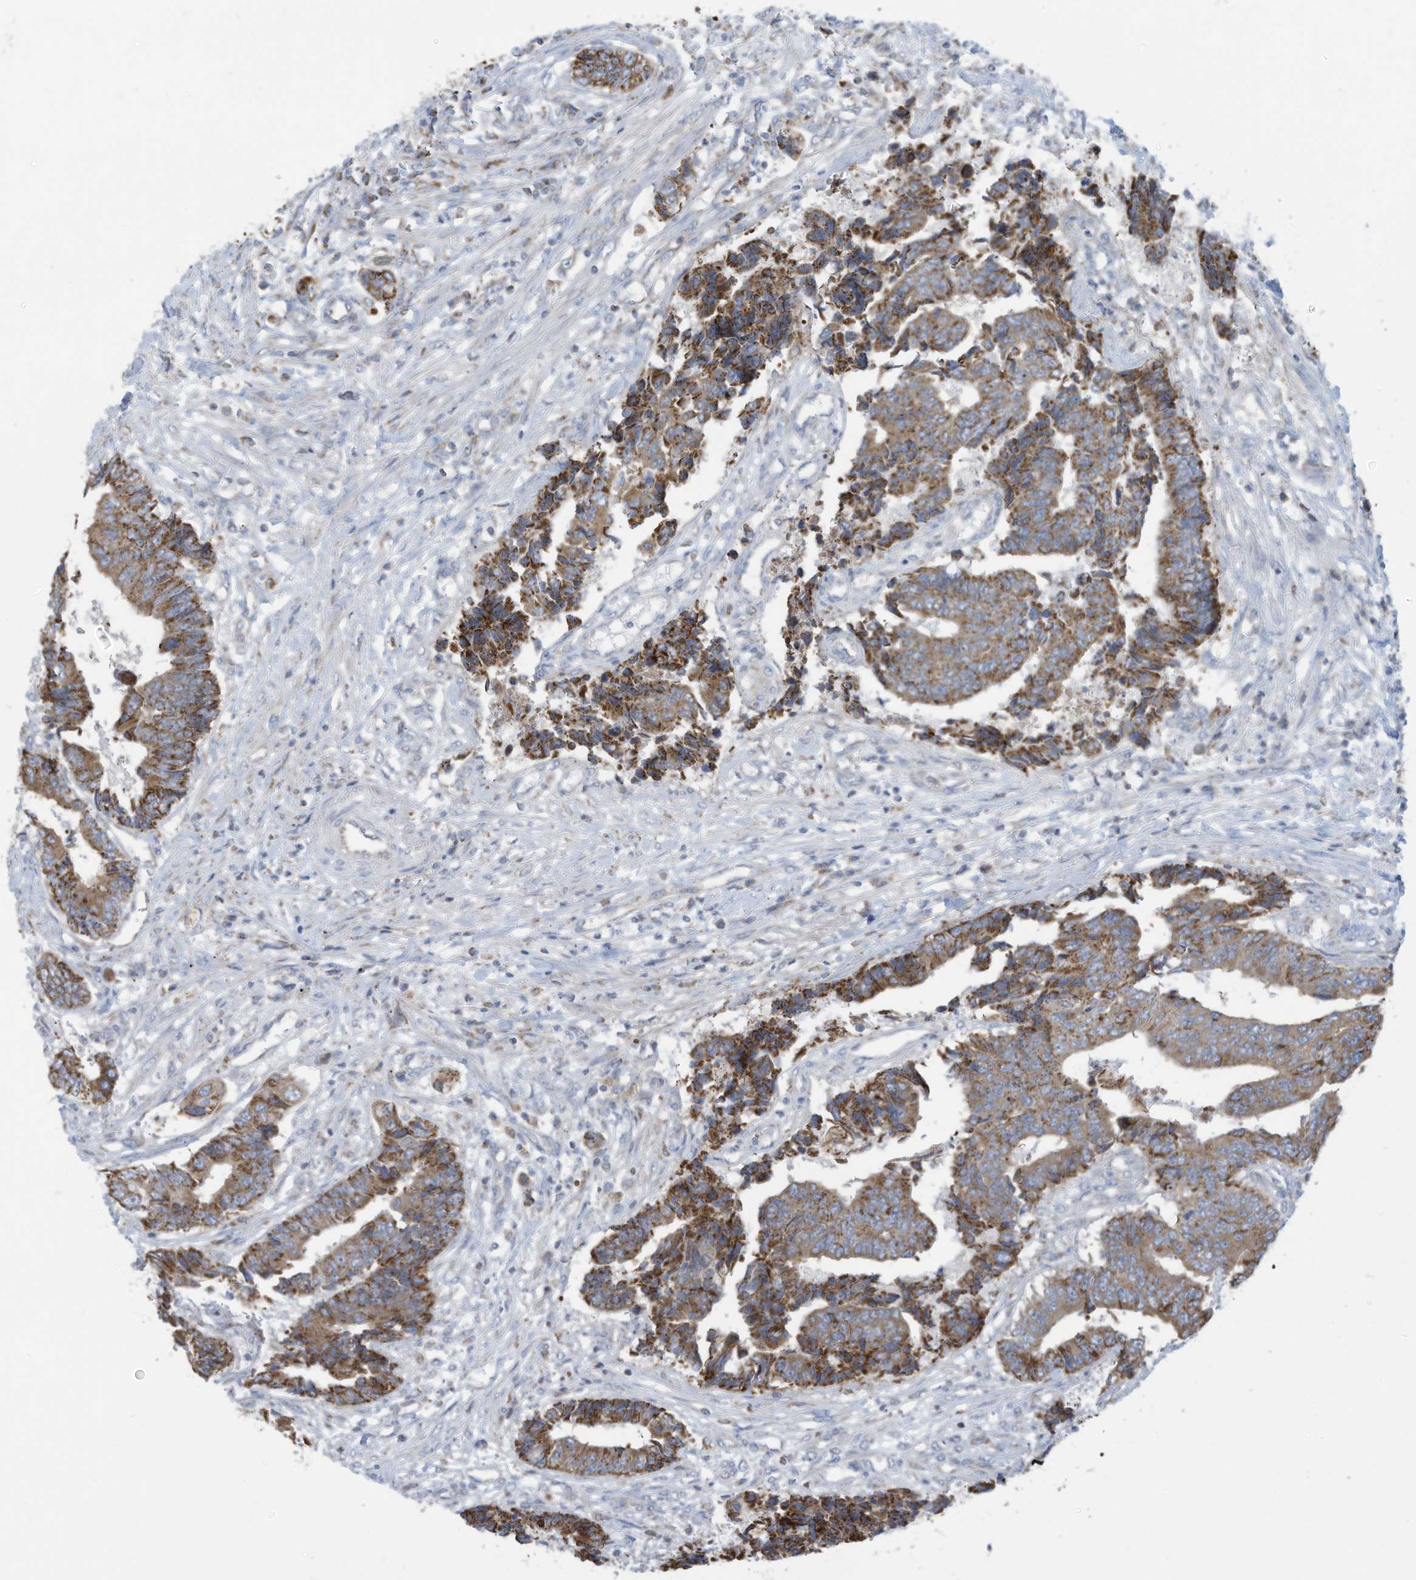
{"staining": {"intensity": "moderate", "quantity": ">75%", "location": "cytoplasmic/membranous"}, "tissue": "colorectal cancer", "cell_type": "Tumor cells", "image_type": "cancer", "snomed": [{"axis": "morphology", "description": "Adenocarcinoma, NOS"}, {"axis": "topography", "description": "Rectum"}], "caption": "This image demonstrates IHC staining of human colorectal cancer (adenocarcinoma), with medium moderate cytoplasmic/membranous positivity in approximately >75% of tumor cells.", "gene": "NLN", "patient": {"sex": "male", "age": 84}}